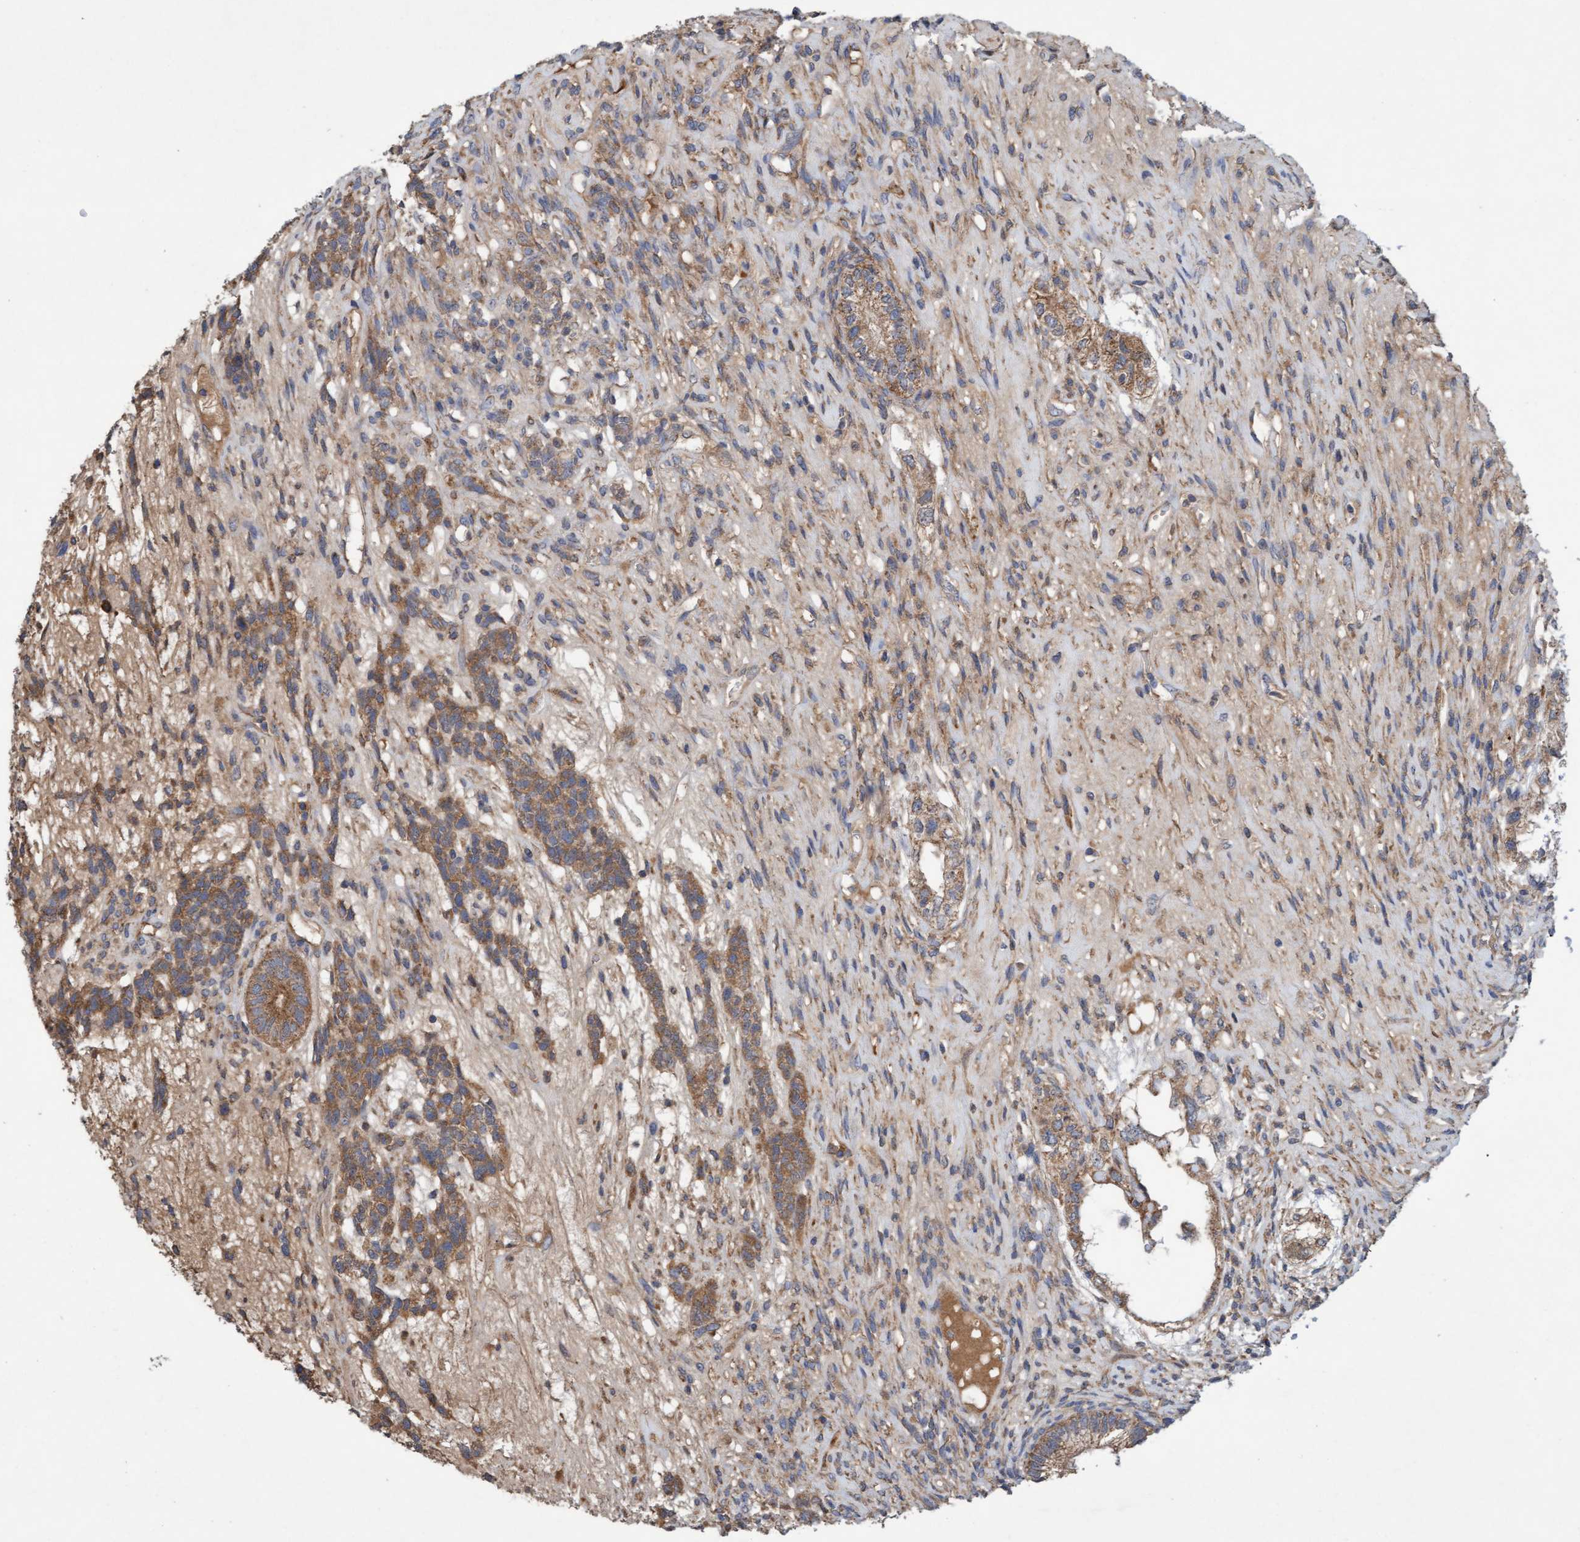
{"staining": {"intensity": "moderate", "quantity": ">75%", "location": "cytoplasmic/membranous"}, "tissue": "testis cancer", "cell_type": "Tumor cells", "image_type": "cancer", "snomed": [{"axis": "morphology", "description": "Seminoma, NOS"}, {"axis": "topography", "description": "Testis"}], "caption": "An image of human testis seminoma stained for a protein demonstrates moderate cytoplasmic/membranous brown staining in tumor cells.", "gene": "DDHD2", "patient": {"sex": "male", "age": 28}}